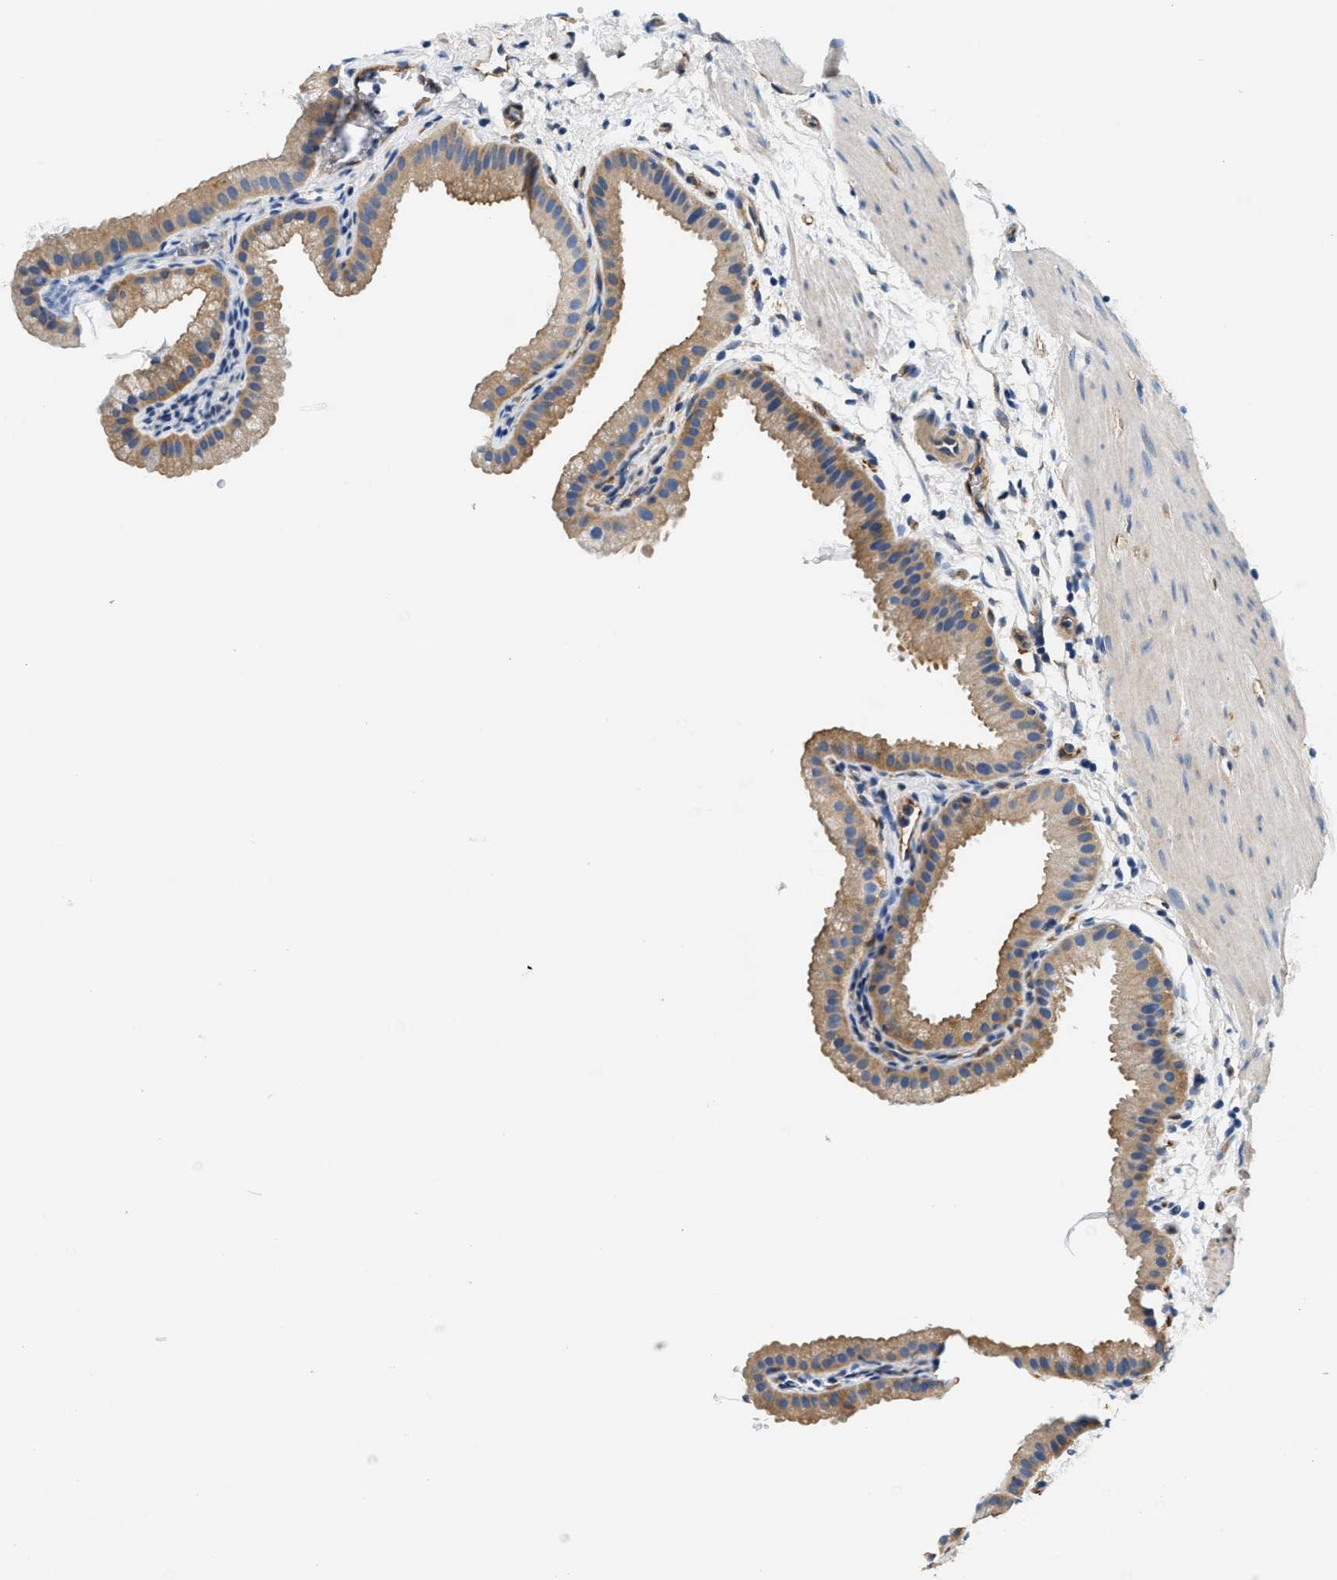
{"staining": {"intensity": "weak", "quantity": ">75%", "location": "cytoplasmic/membranous"}, "tissue": "gallbladder", "cell_type": "Glandular cells", "image_type": "normal", "snomed": [{"axis": "morphology", "description": "Normal tissue, NOS"}, {"axis": "topography", "description": "Gallbladder"}], "caption": "Protein analysis of unremarkable gallbladder demonstrates weak cytoplasmic/membranous staining in approximately >75% of glandular cells. The staining was performed using DAB (3,3'-diaminobenzidine), with brown indicating positive protein expression. Nuclei are stained blue with hematoxylin.", "gene": "PPP2R1B", "patient": {"sex": "female", "age": 64}}